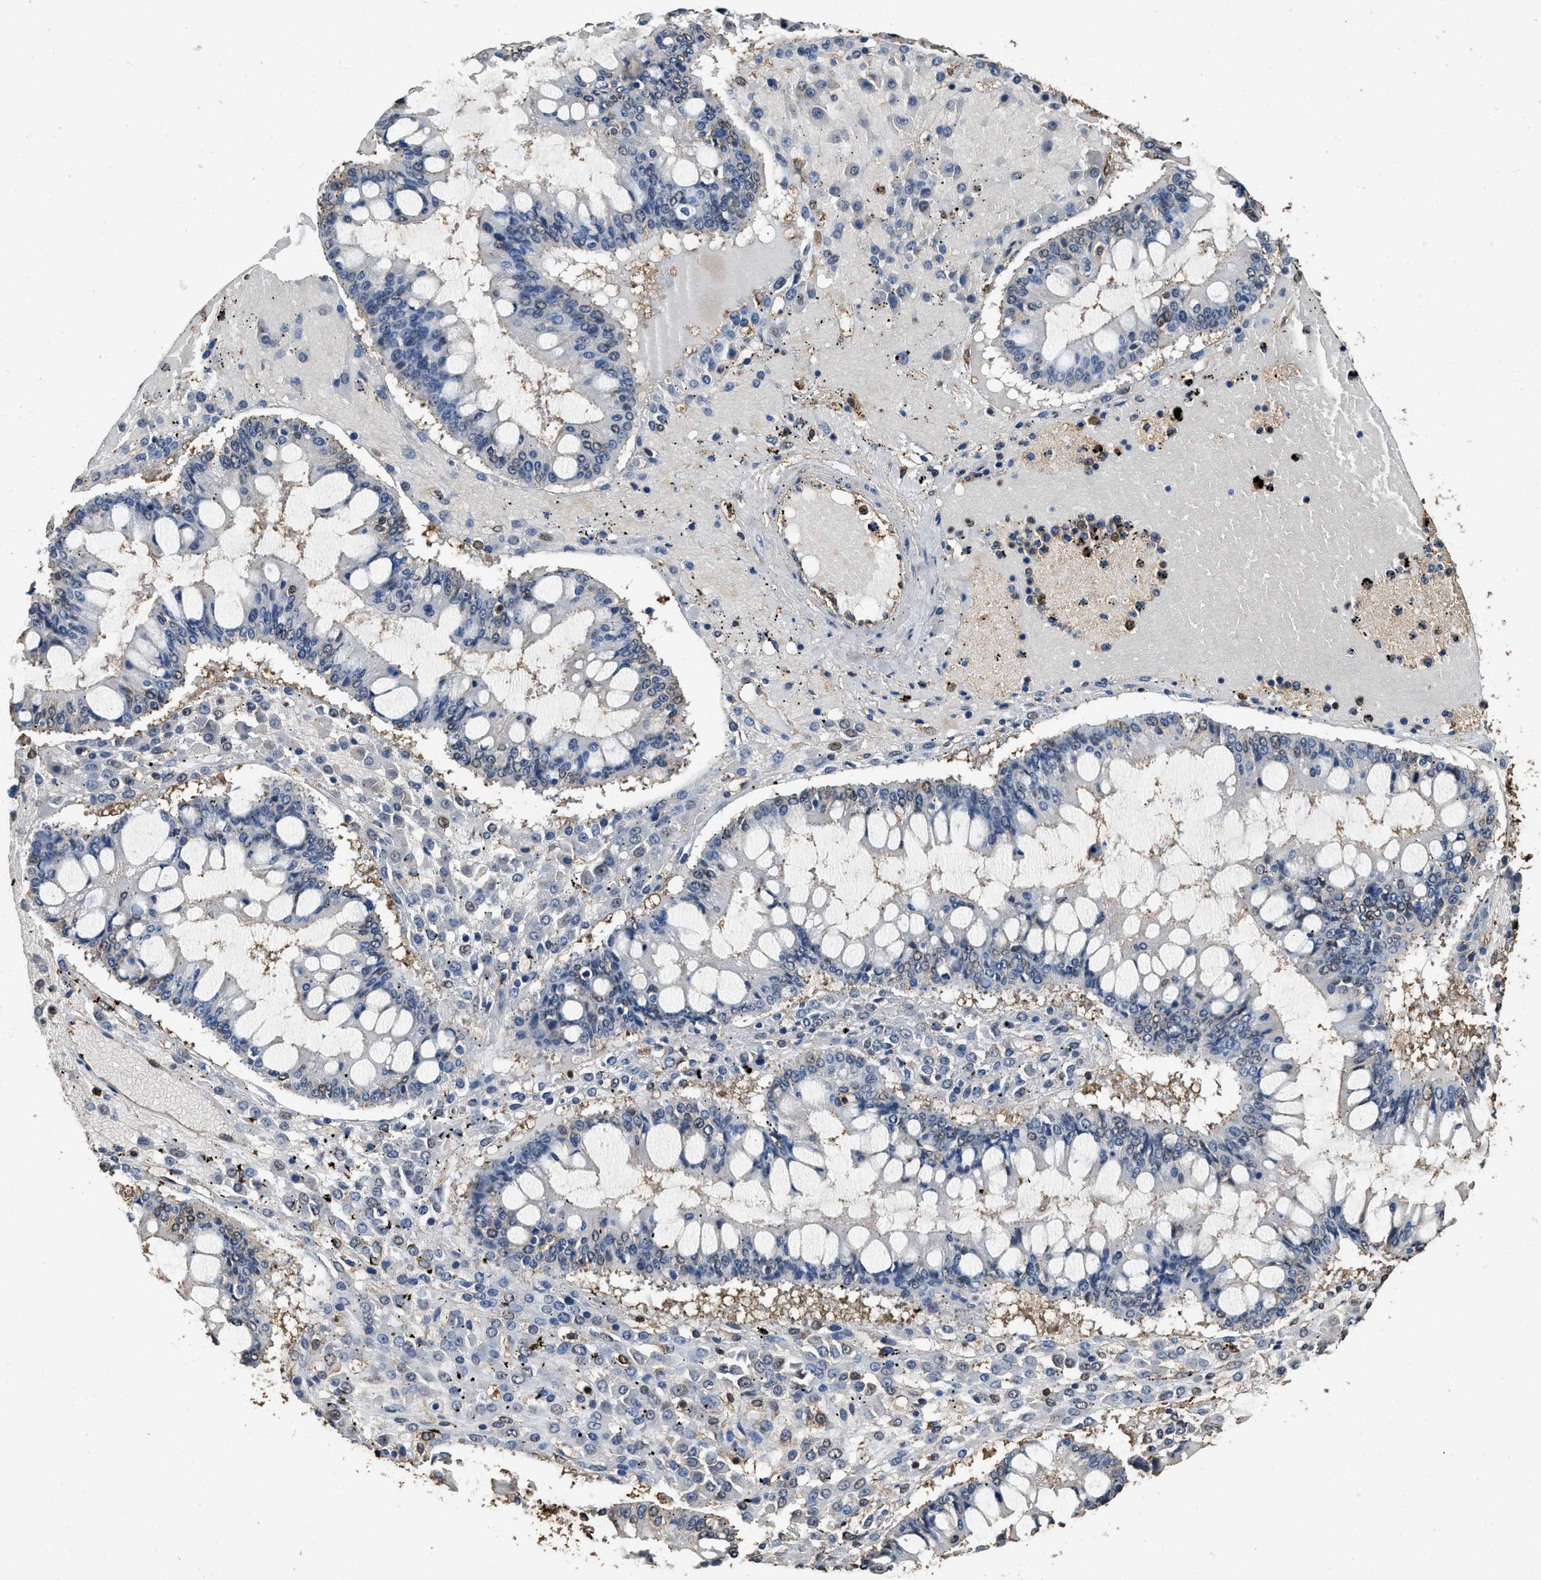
{"staining": {"intensity": "weak", "quantity": "<25%", "location": "nuclear"}, "tissue": "ovarian cancer", "cell_type": "Tumor cells", "image_type": "cancer", "snomed": [{"axis": "morphology", "description": "Cystadenocarcinoma, mucinous, NOS"}, {"axis": "topography", "description": "Ovary"}], "caption": "Tumor cells show no significant staining in mucinous cystadenocarcinoma (ovarian).", "gene": "GAPDH", "patient": {"sex": "female", "age": 73}}